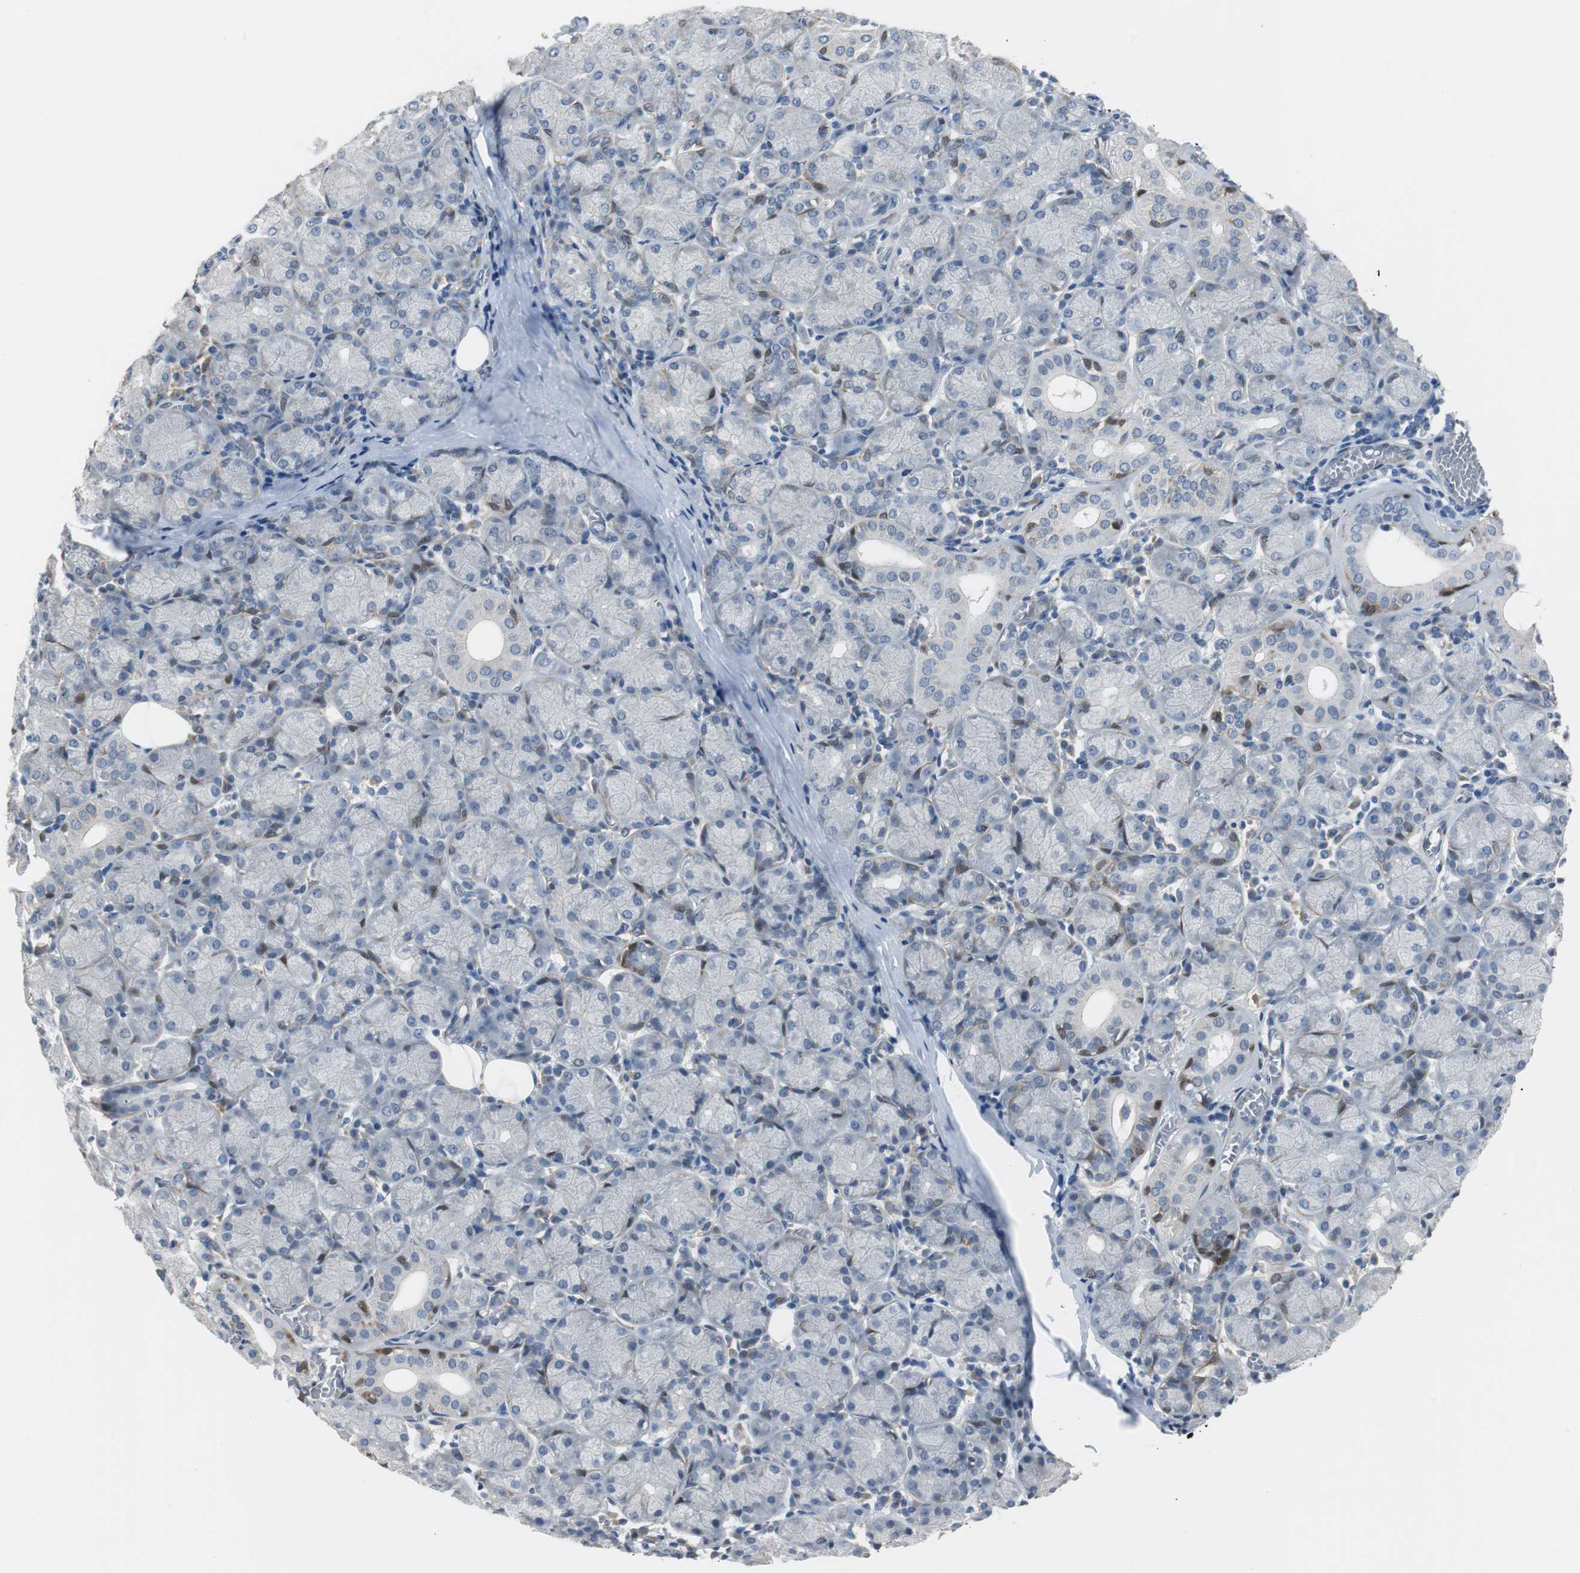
{"staining": {"intensity": "weak", "quantity": "<25%", "location": "nuclear"}, "tissue": "salivary gland", "cell_type": "Glandular cells", "image_type": "normal", "snomed": [{"axis": "morphology", "description": "Normal tissue, NOS"}, {"axis": "topography", "description": "Salivary gland"}], "caption": "There is no significant positivity in glandular cells of salivary gland. (DAB (3,3'-diaminobenzidine) immunohistochemistry (IHC) visualized using brightfield microscopy, high magnification).", "gene": "FHL2", "patient": {"sex": "female", "age": 24}}